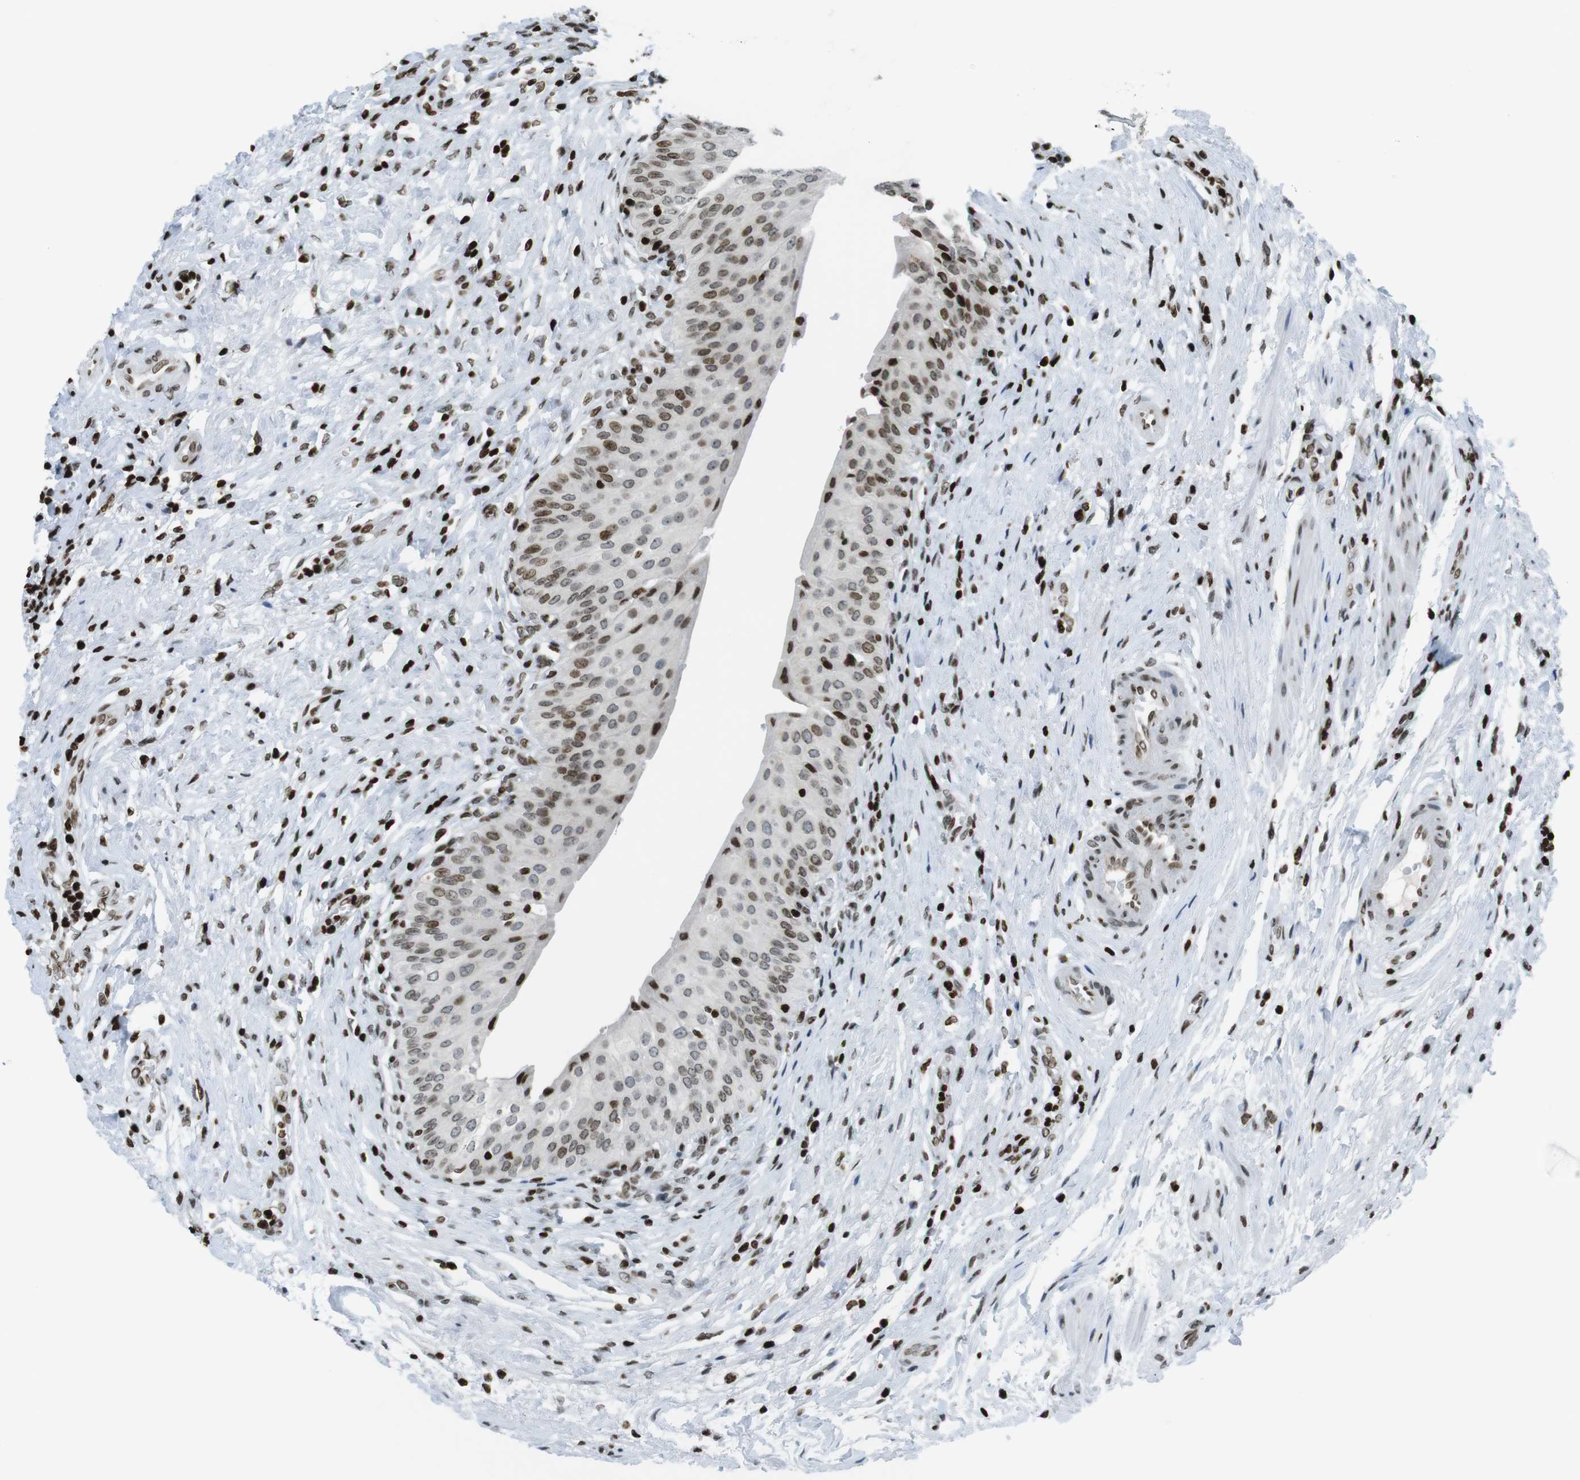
{"staining": {"intensity": "moderate", "quantity": "25%-75%", "location": "nuclear"}, "tissue": "urinary bladder", "cell_type": "Urothelial cells", "image_type": "normal", "snomed": [{"axis": "morphology", "description": "Normal tissue, NOS"}, {"axis": "morphology", "description": "Urothelial carcinoma, High grade"}, {"axis": "topography", "description": "Urinary bladder"}], "caption": "Protein analysis of unremarkable urinary bladder displays moderate nuclear expression in about 25%-75% of urothelial cells.", "gene": "H2AC8", "patient": {"sex": "male", "age": 46}}